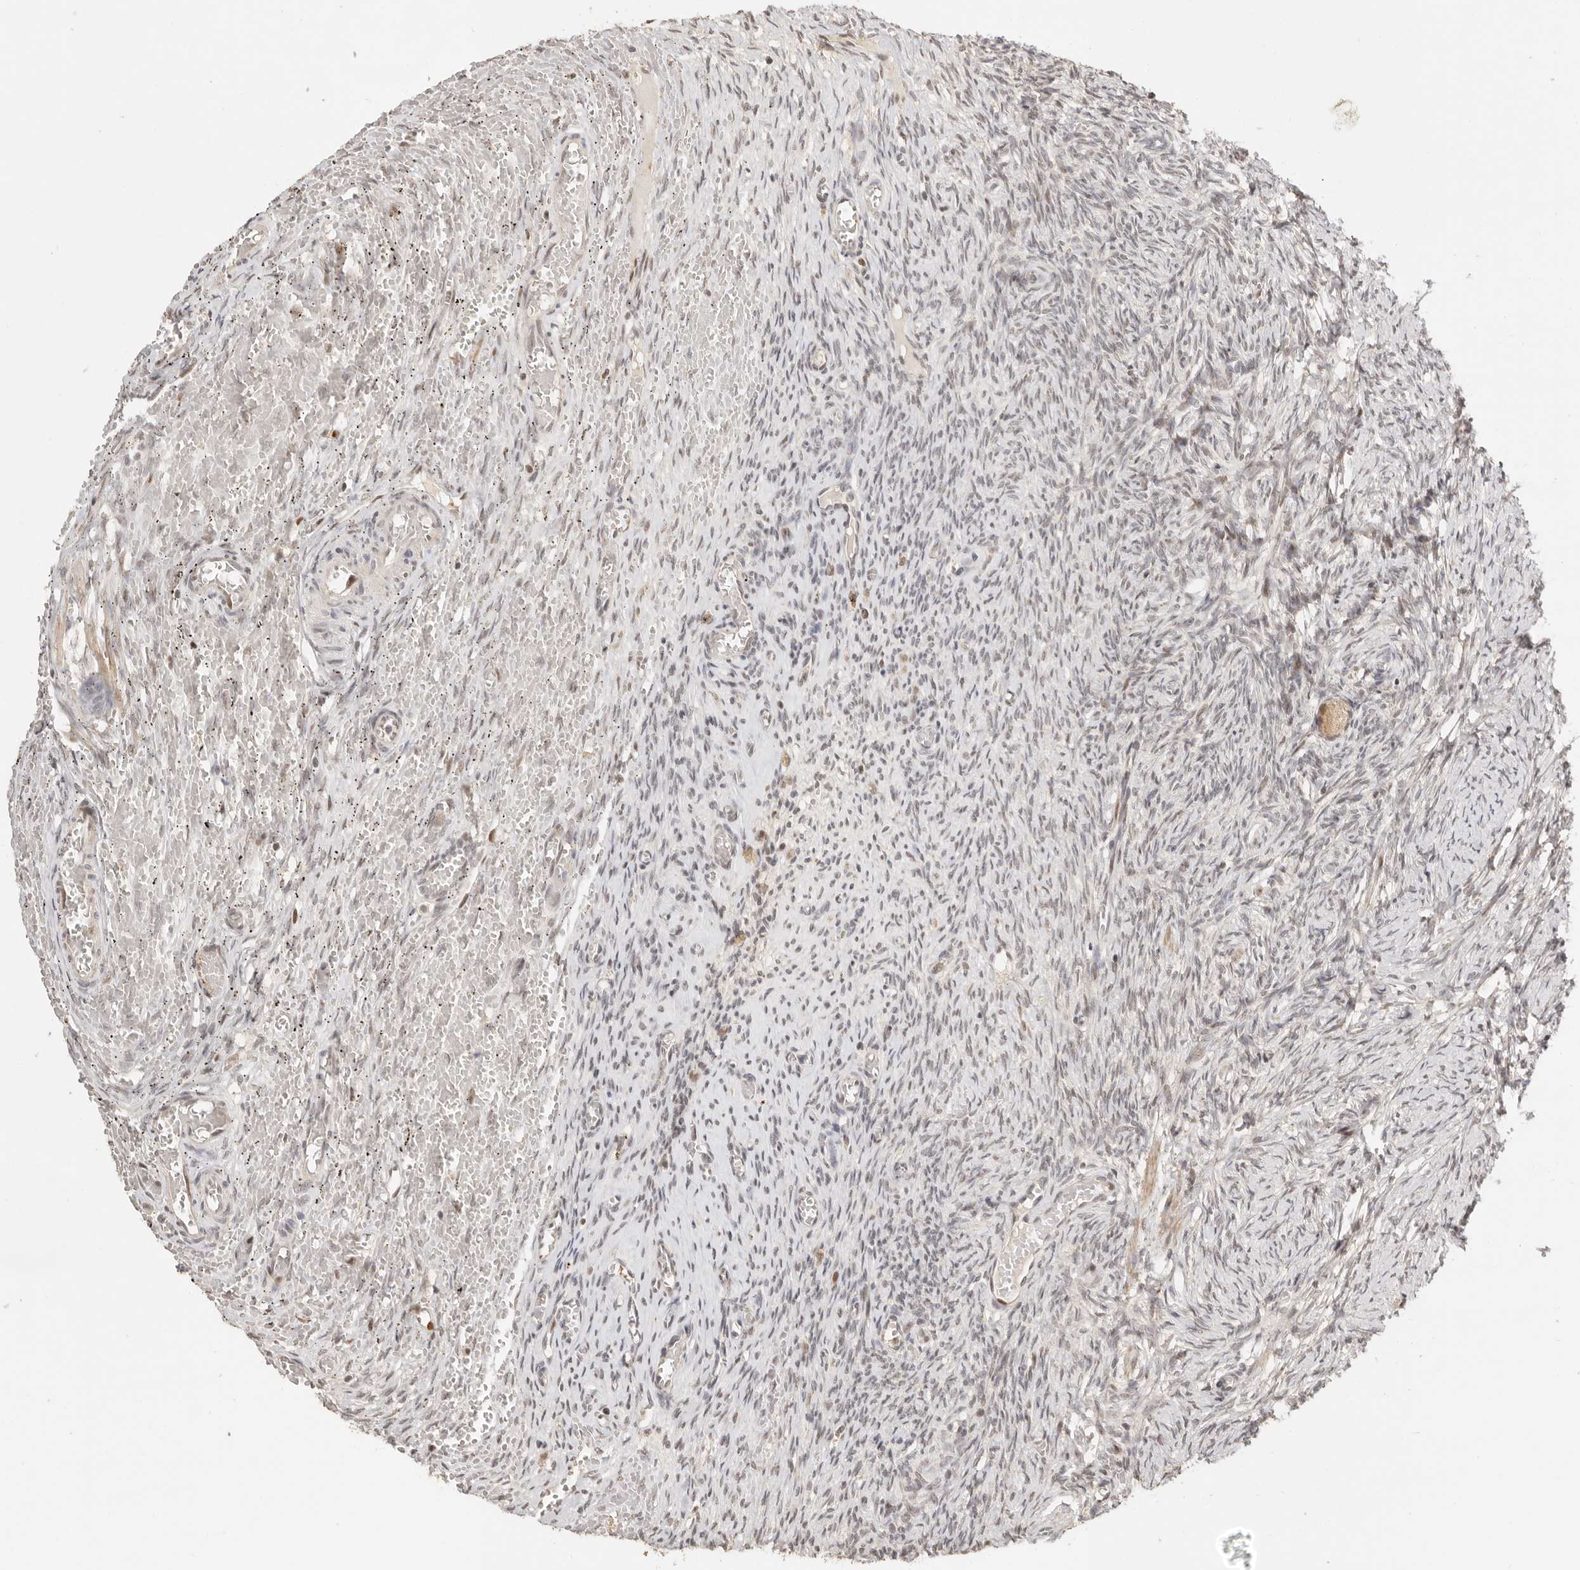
{"staining": {"intensity": "moderate", "quantity": ">75%", "location": "cytoplasmic/membranous"}, "tissue": "ovary", "cell_type": "Follicle cells", "image_type": "normal", "snomed": [{"axis": "morphology", "description": "Adenocarcinoma, NOS"}, {"axis": "topography", "description": "Endometrium"}], "caption": "DAB immunohistochemical staining of benign ovary reveals moderate cytoplasmic/membranous protein positivity in about >75% of follicle cells. The protein is shown in brown color, while the nuclei are stained blue.", "gene": "GPBP1L1", "patient": {"sex": "female", "age": 32}}